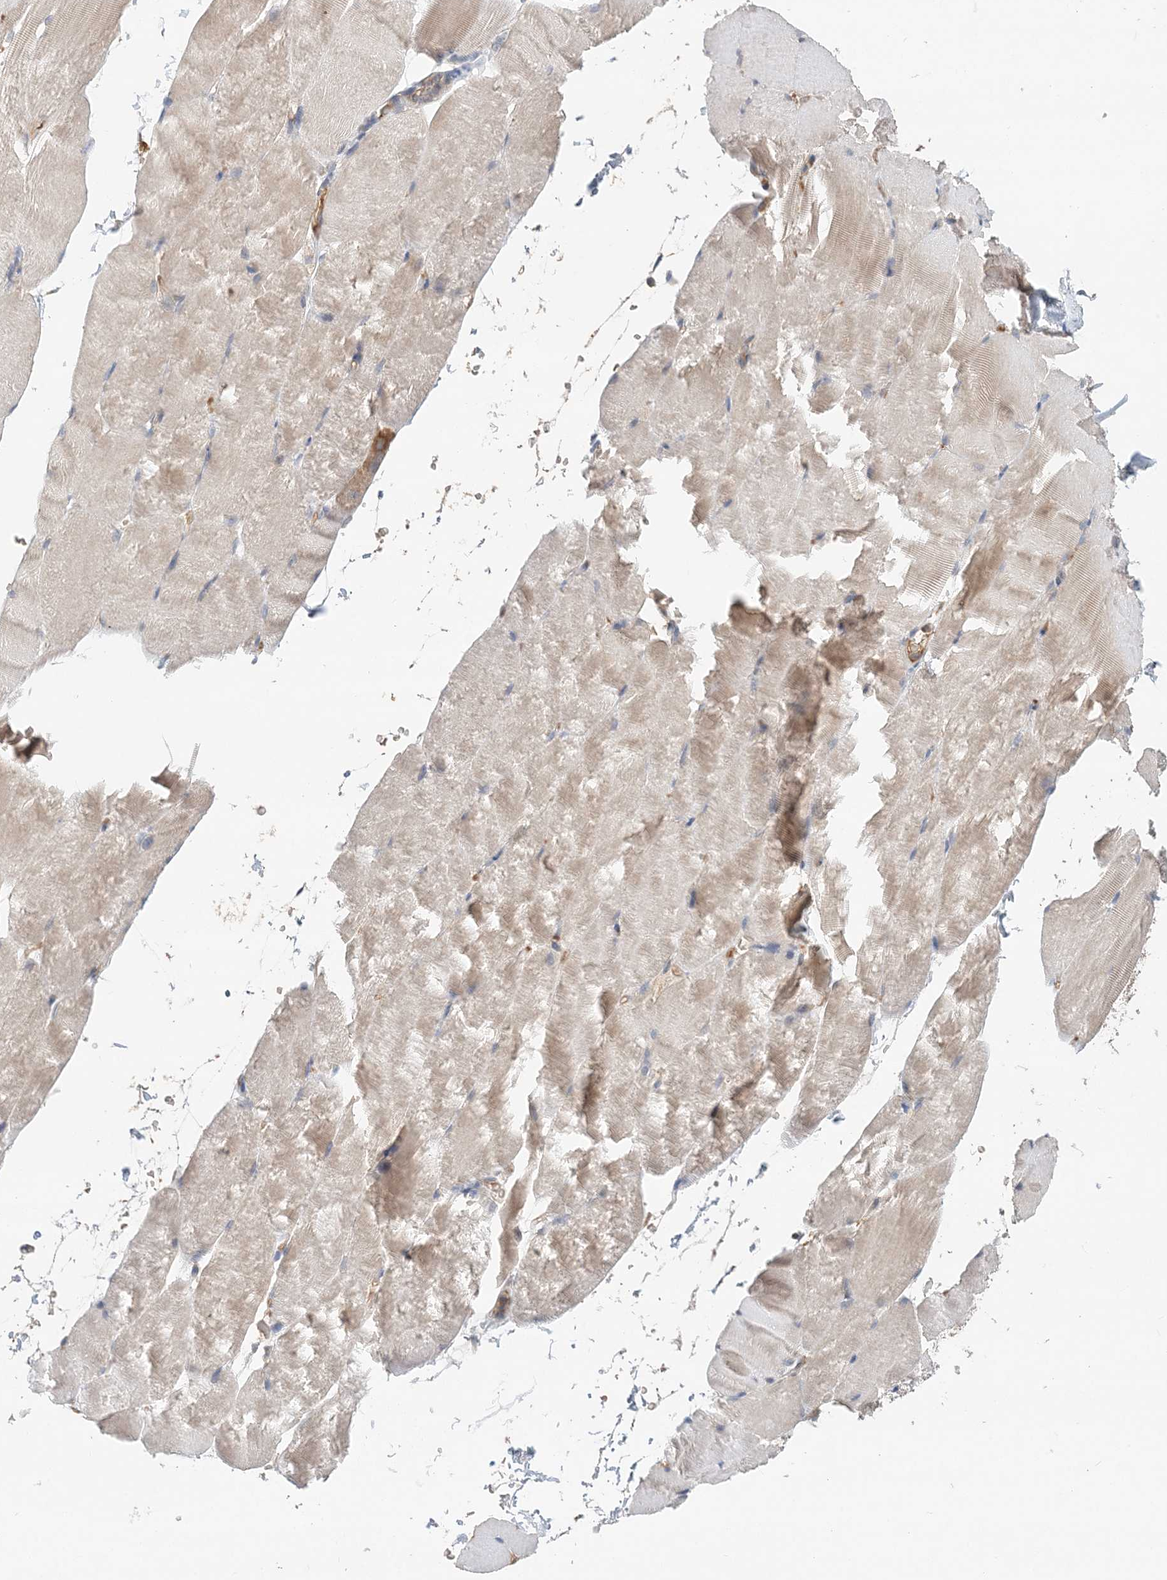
{"staining": {"intensity": "weak", "quantity": "<25%", "location": "cytoplasmic/membranous"}, "tissue": "skeletal muscle", "cell_type": "Myocytes", "image_type": "normal", "snomed": [{"axis": "morphology", "description": "Normal tissue, NOS"}, {"axis": "topography", "description": "Skeletal muscle"}, {"axis": "topography", "description": "Parathyroid gland"}], "caption": "Normal skeletal muscle was stained to show a protein in brown. There is no significant staining in myocytes.", "gene": "SYCP3", "patient": {"sex": "female", "age": 37}}